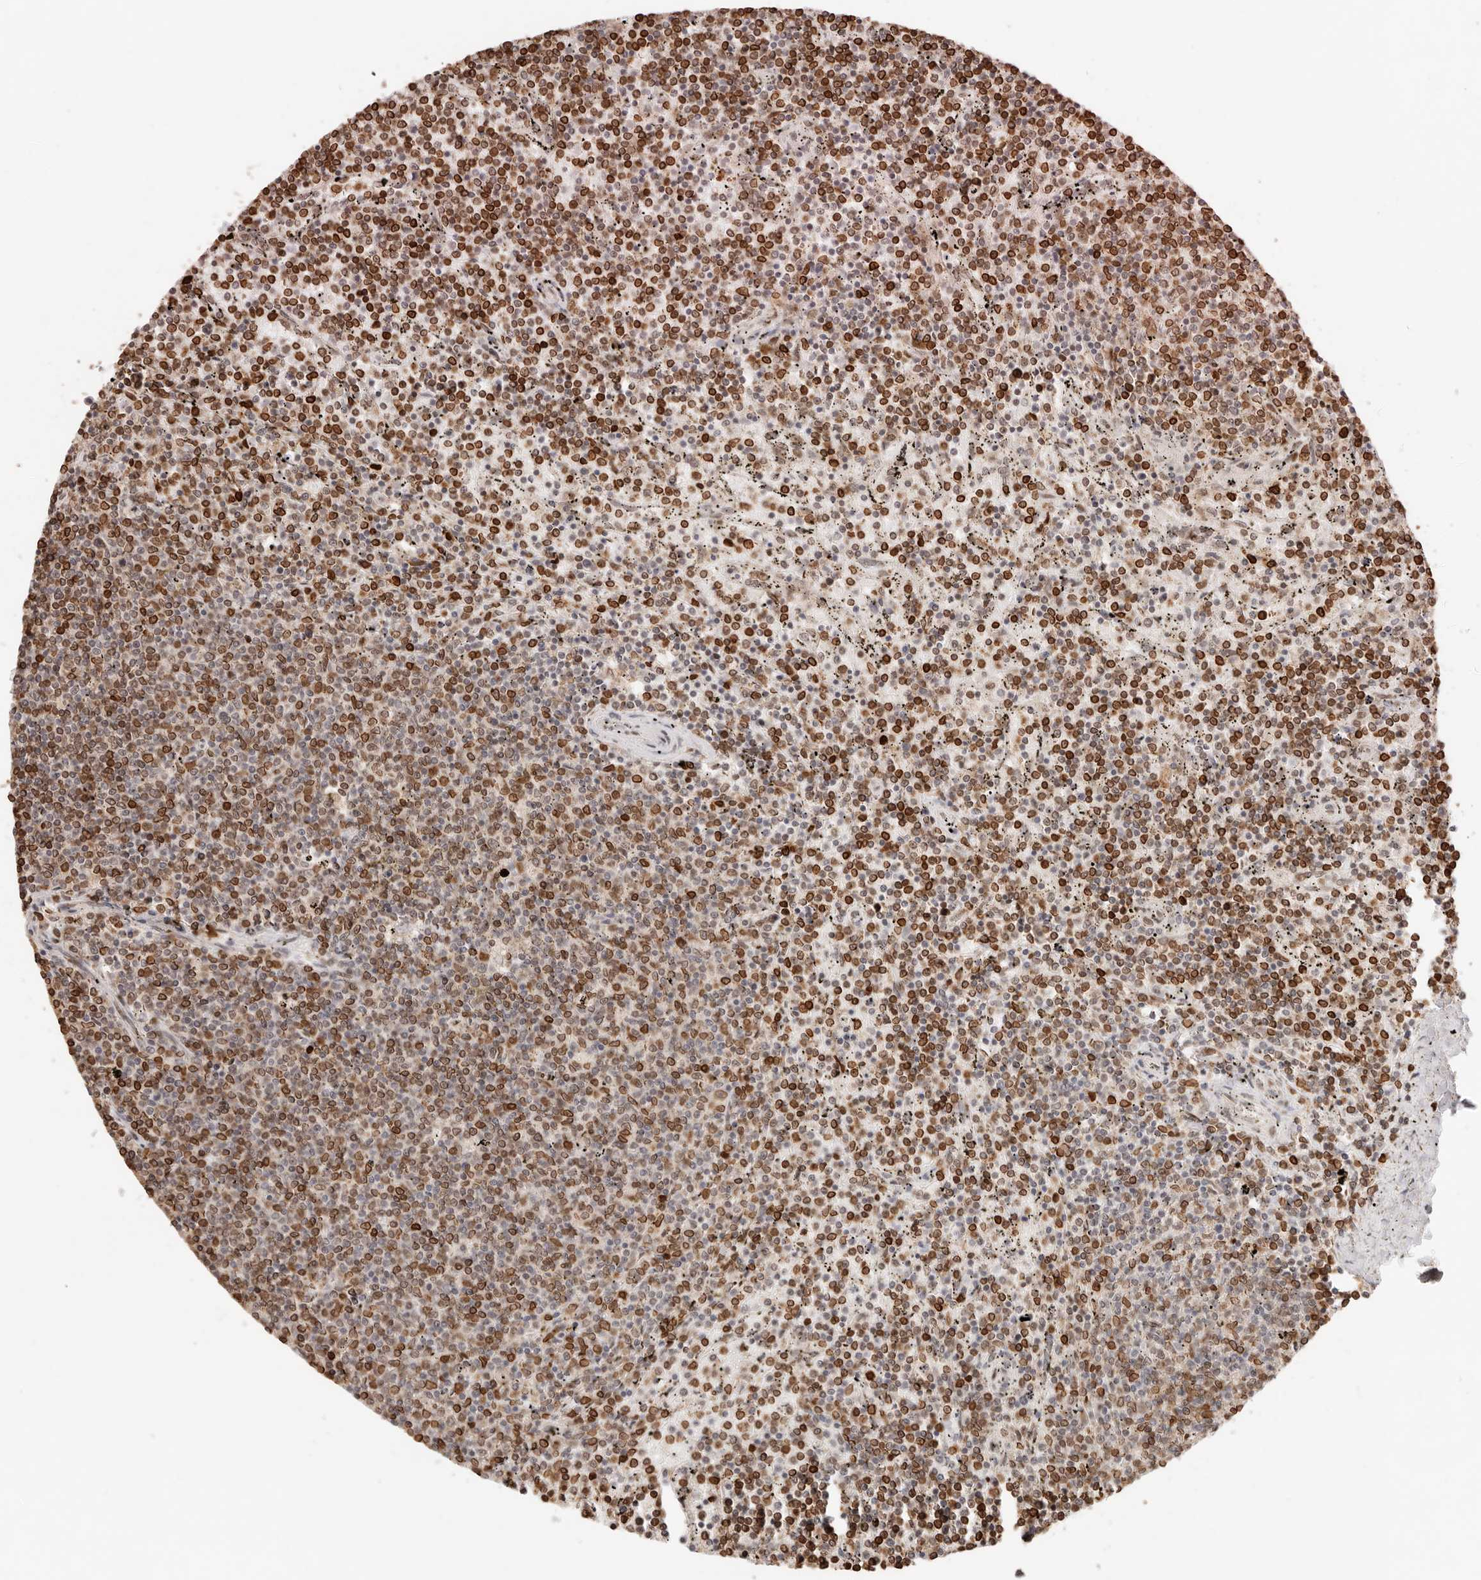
{"staining": {"intensity": "strong", "quantity": ">75%", "location": "cytoplasmic/membranous,nuclear"}, "tissue": "lymphoma", "cell_type": "Tumor cells", "image_type": "cancer", "snomed": [{"axis": "morphology", "description": "Malignant lymphoma, non-Hodgkin's type, Low grade"}, {"axis": "topography", "description": "Spleen"}], "caption": "There is high levels of strong cytoplasmic/membranous and nuclear staining in tumor cells of malignant lymphoma, non-Hodgkin's type (low-grade), as demonstrated by immunohistochemical staining (brown color).", "gene": "NPAS2", "patient": {"sex": "female", "age": 50}}